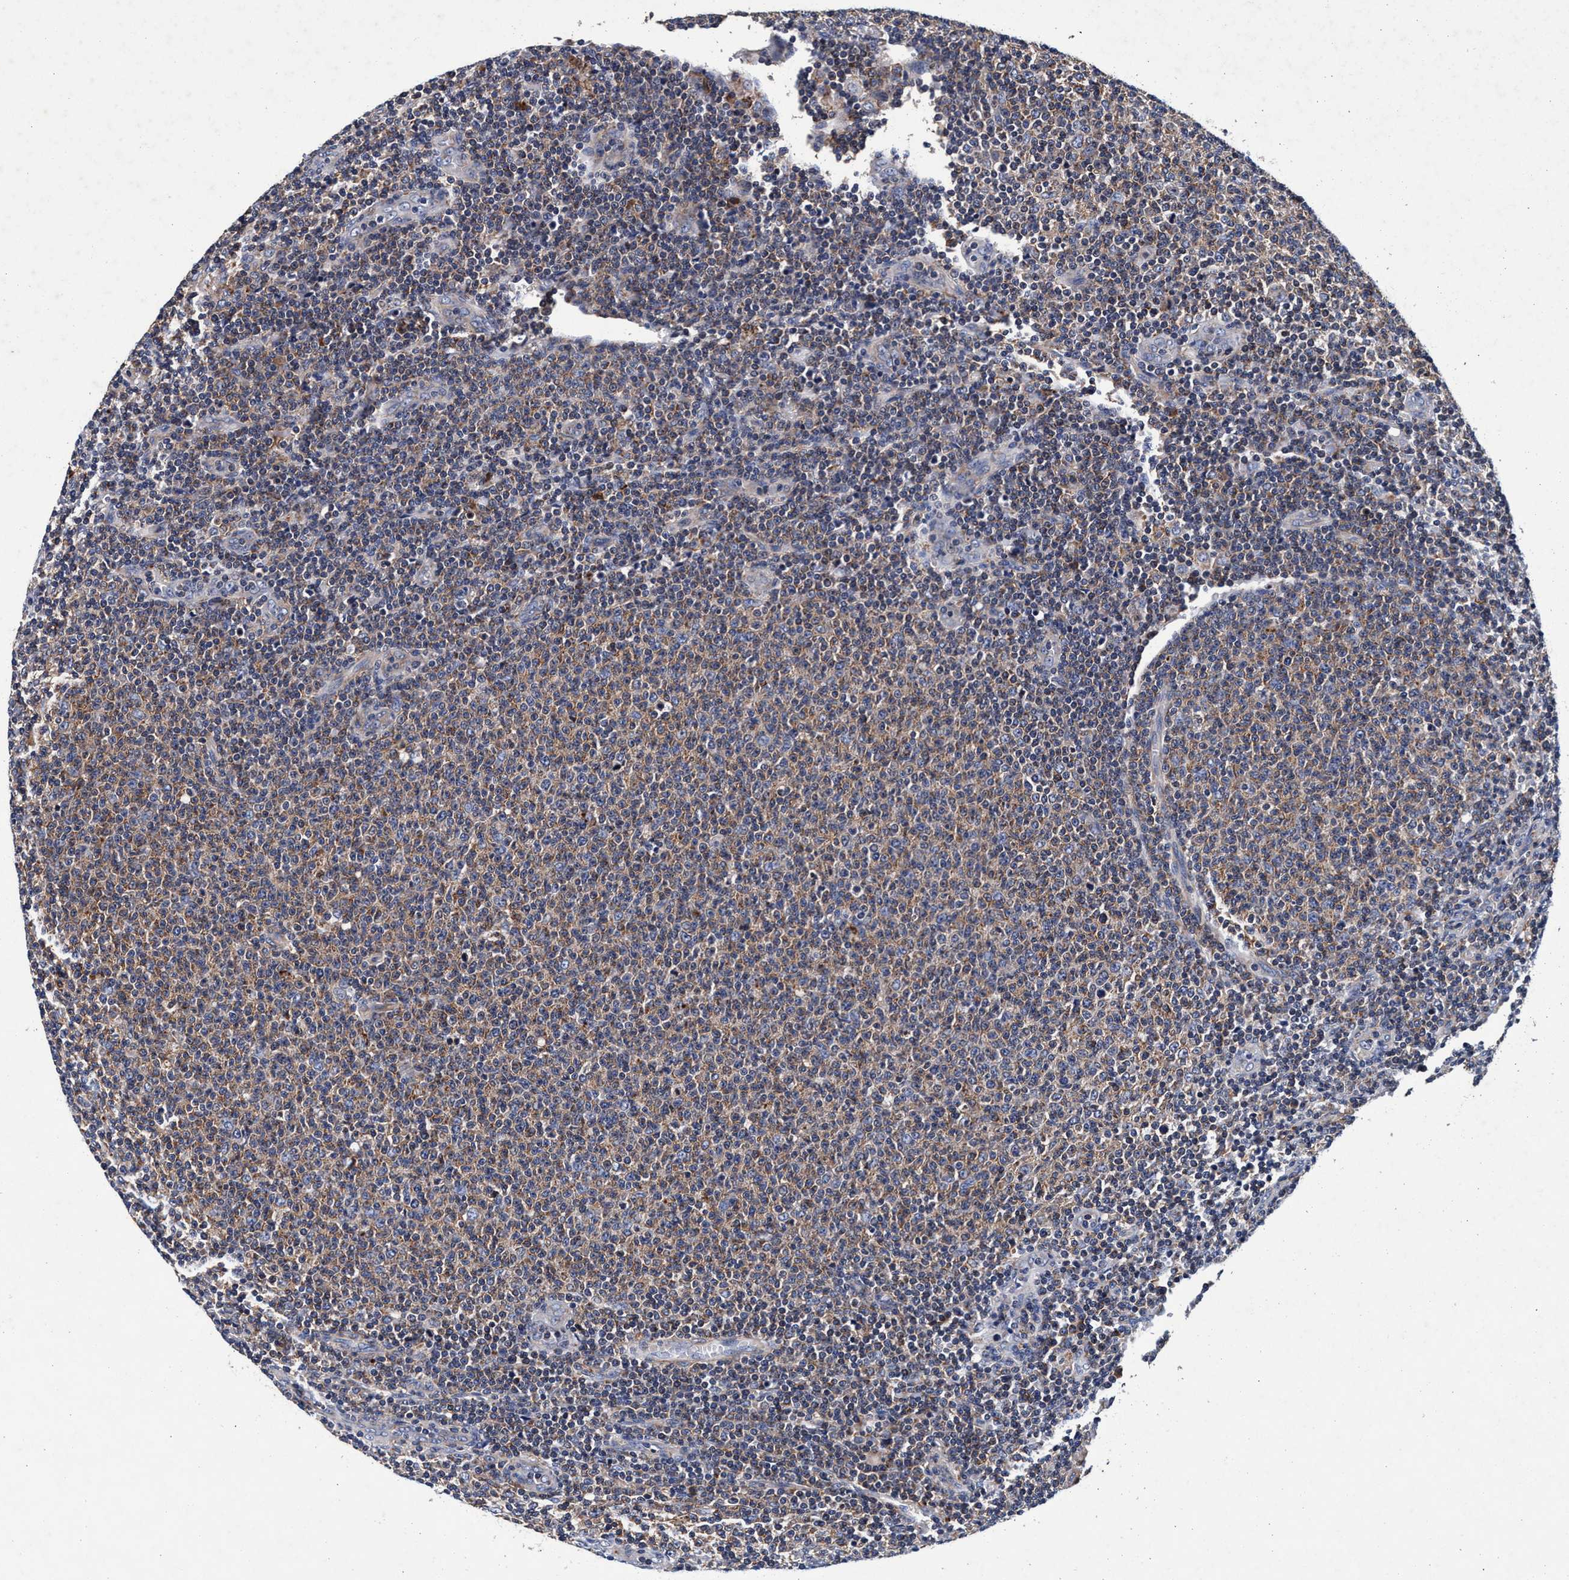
{"staining": {"intensity": "moderate", "quantity": "25%-75%", "location": "cytoplasmic/membranous"}, "tissue": "lymphoma", "cell_type": "Tumor cells", "image_type": "cancer", "snomed": [{"axis": "morphology", "description": "Malignant lymphoma, non-Hodgkin's type, Low grade"}, {"axis": "topography", "description": "Lymph node"}], "caption": "An immunohistochemistry photomicrograph of tumor tissue is shown. Protein staining in brown labels moderate cytoplasmic/membranous positivity in low-grade malignant lymphoma, non-Hodgkin's type within tumor cells.", "gene": "RNF208", "patient": {"sex": "male", "age": 66}}